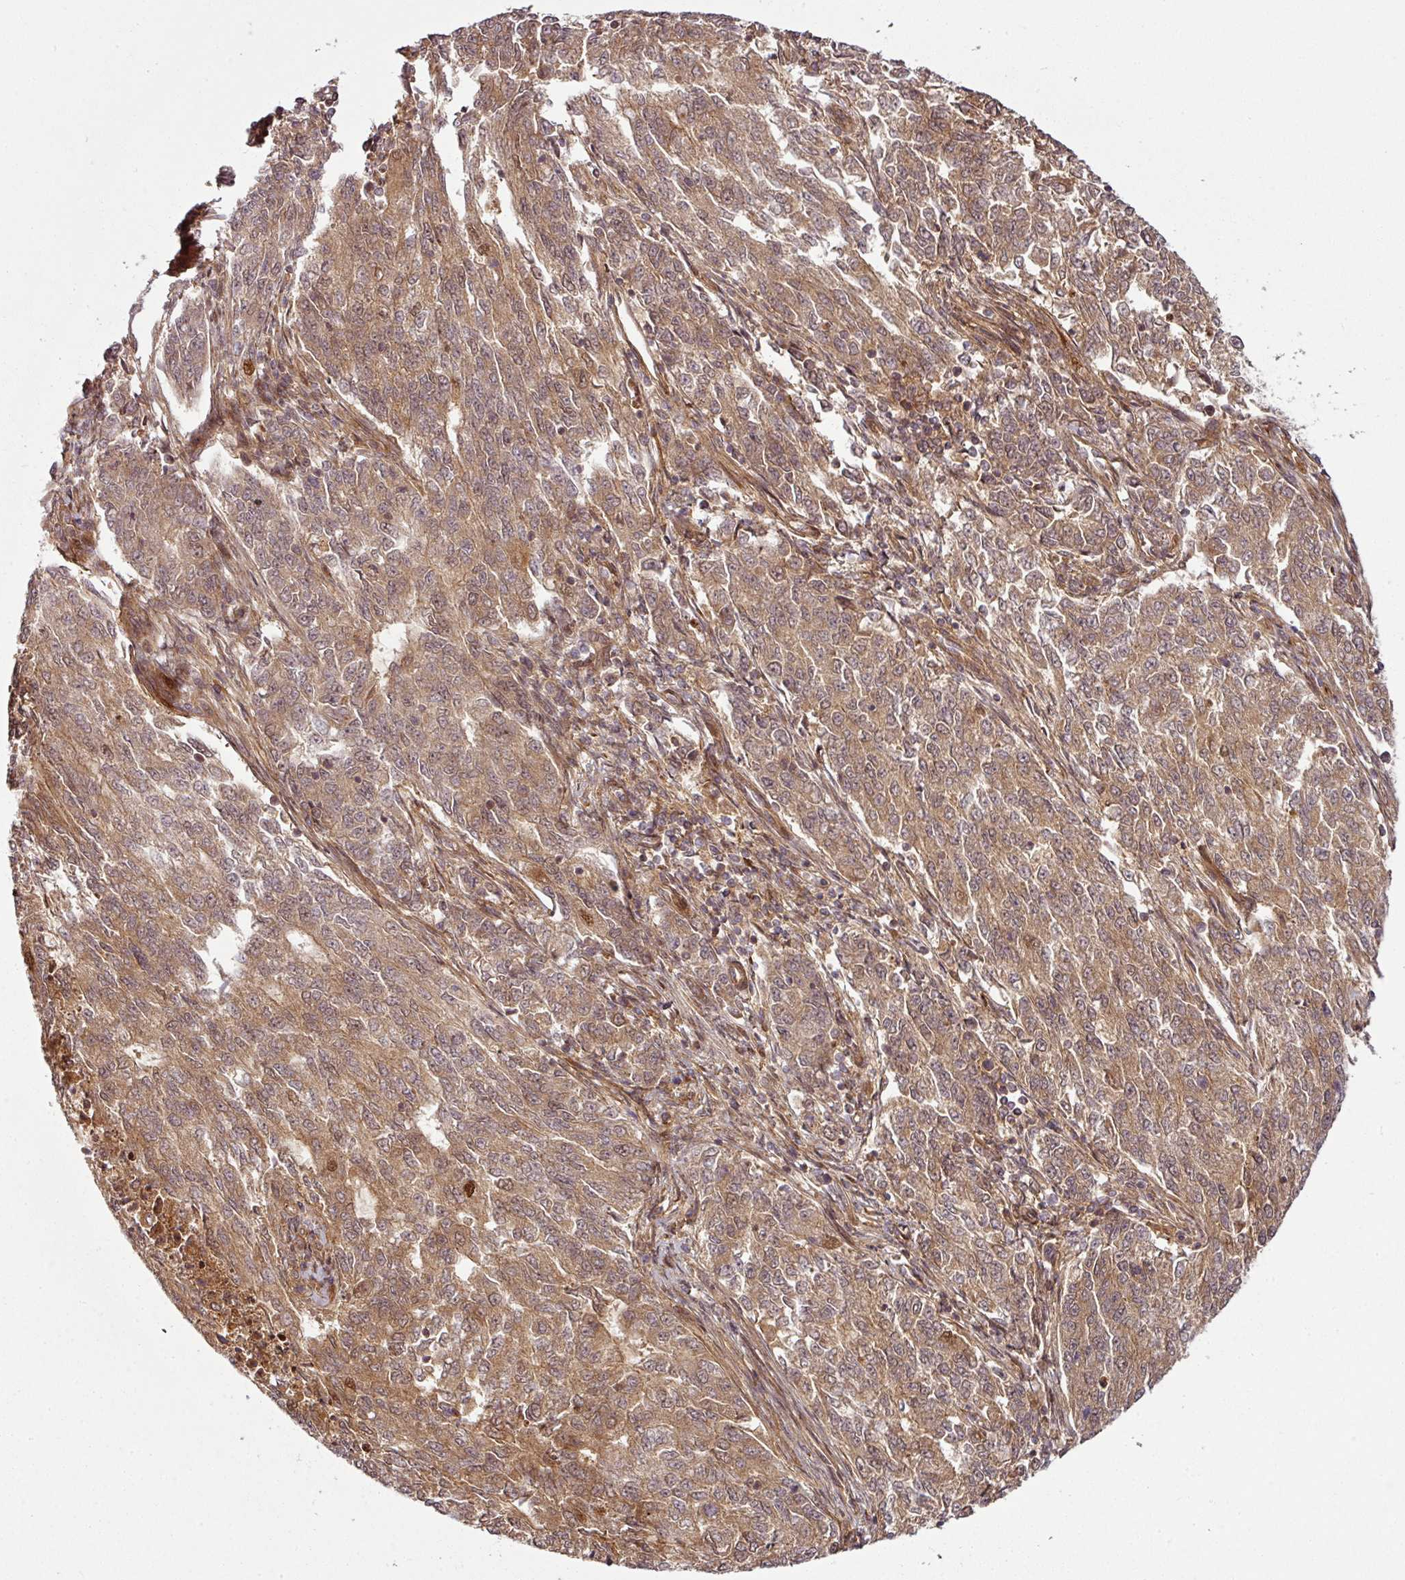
{"staining": {"intensity": "moderate", "quantity": ">75%", "location": "cytoplasmic/membranous,nuclear"}, "tissue": "endometrial cancer", "cell_type": "Tumor cells", "image_type": "cancer", "snomed": [{"axis": "morphology", "description": "Adenocarcinoma, NOS"}, {"axis": "topography", "description": "Endometrium"}], "caption": "Immunohistochemistry (IHC) of adenocarcinoma (endometrial) reveals medium levels of moderate cytoplasmic/membranous and nuclear positivity in approximately >75% of tumor cells. The protein is stained brown, and the nuclei are stained in blue (DAB (3,3'-diaminobenzidine) IHC with brightfield microscopy, high magnification).", "gene": "ATAT1", "patient": {"sex": "female", "age": 50}}